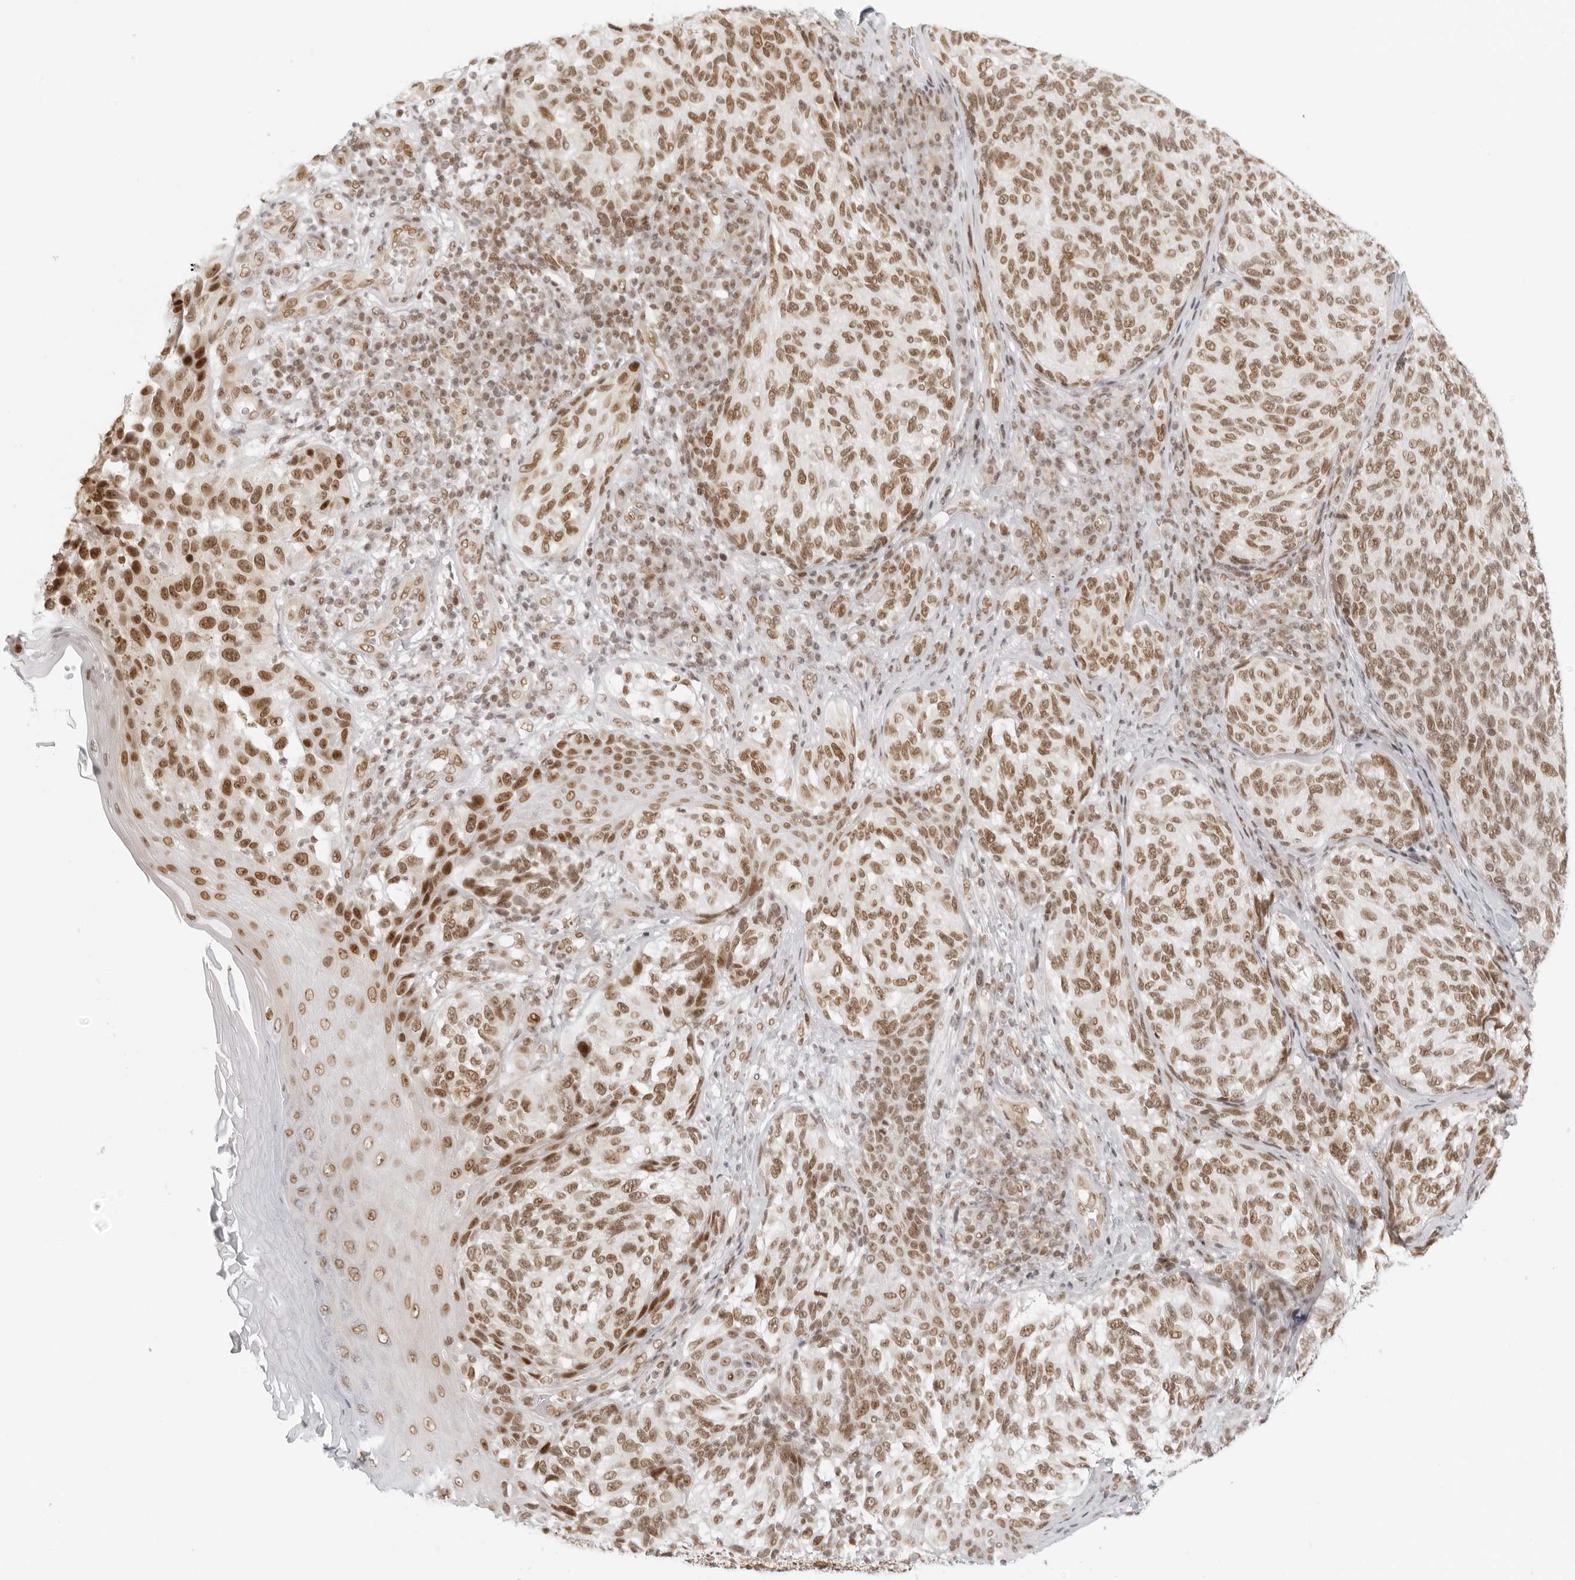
{"staining": {"intensity": "moderate", "quantity": ">75%", "location": "nuclear"}, "tissue": "melanoma", "cell_type": "Tumor cells", "image_type": "cancer", "snomed": [{"axis": "morphology", "description": "Malignant melanoma, NOS"}, {"axis": "topography", "description": "Skin"}], "caption": "High-magnification brightfield microscopy of malignant melanoma stained with DAB (brown) and counterstained with hematoxylin (blue). tumor cells exhibit moderate nuclear positivity is identified in about>75% of cells.", "gene": "RCC1", "patient": {"sex": "female", "age": 73}}